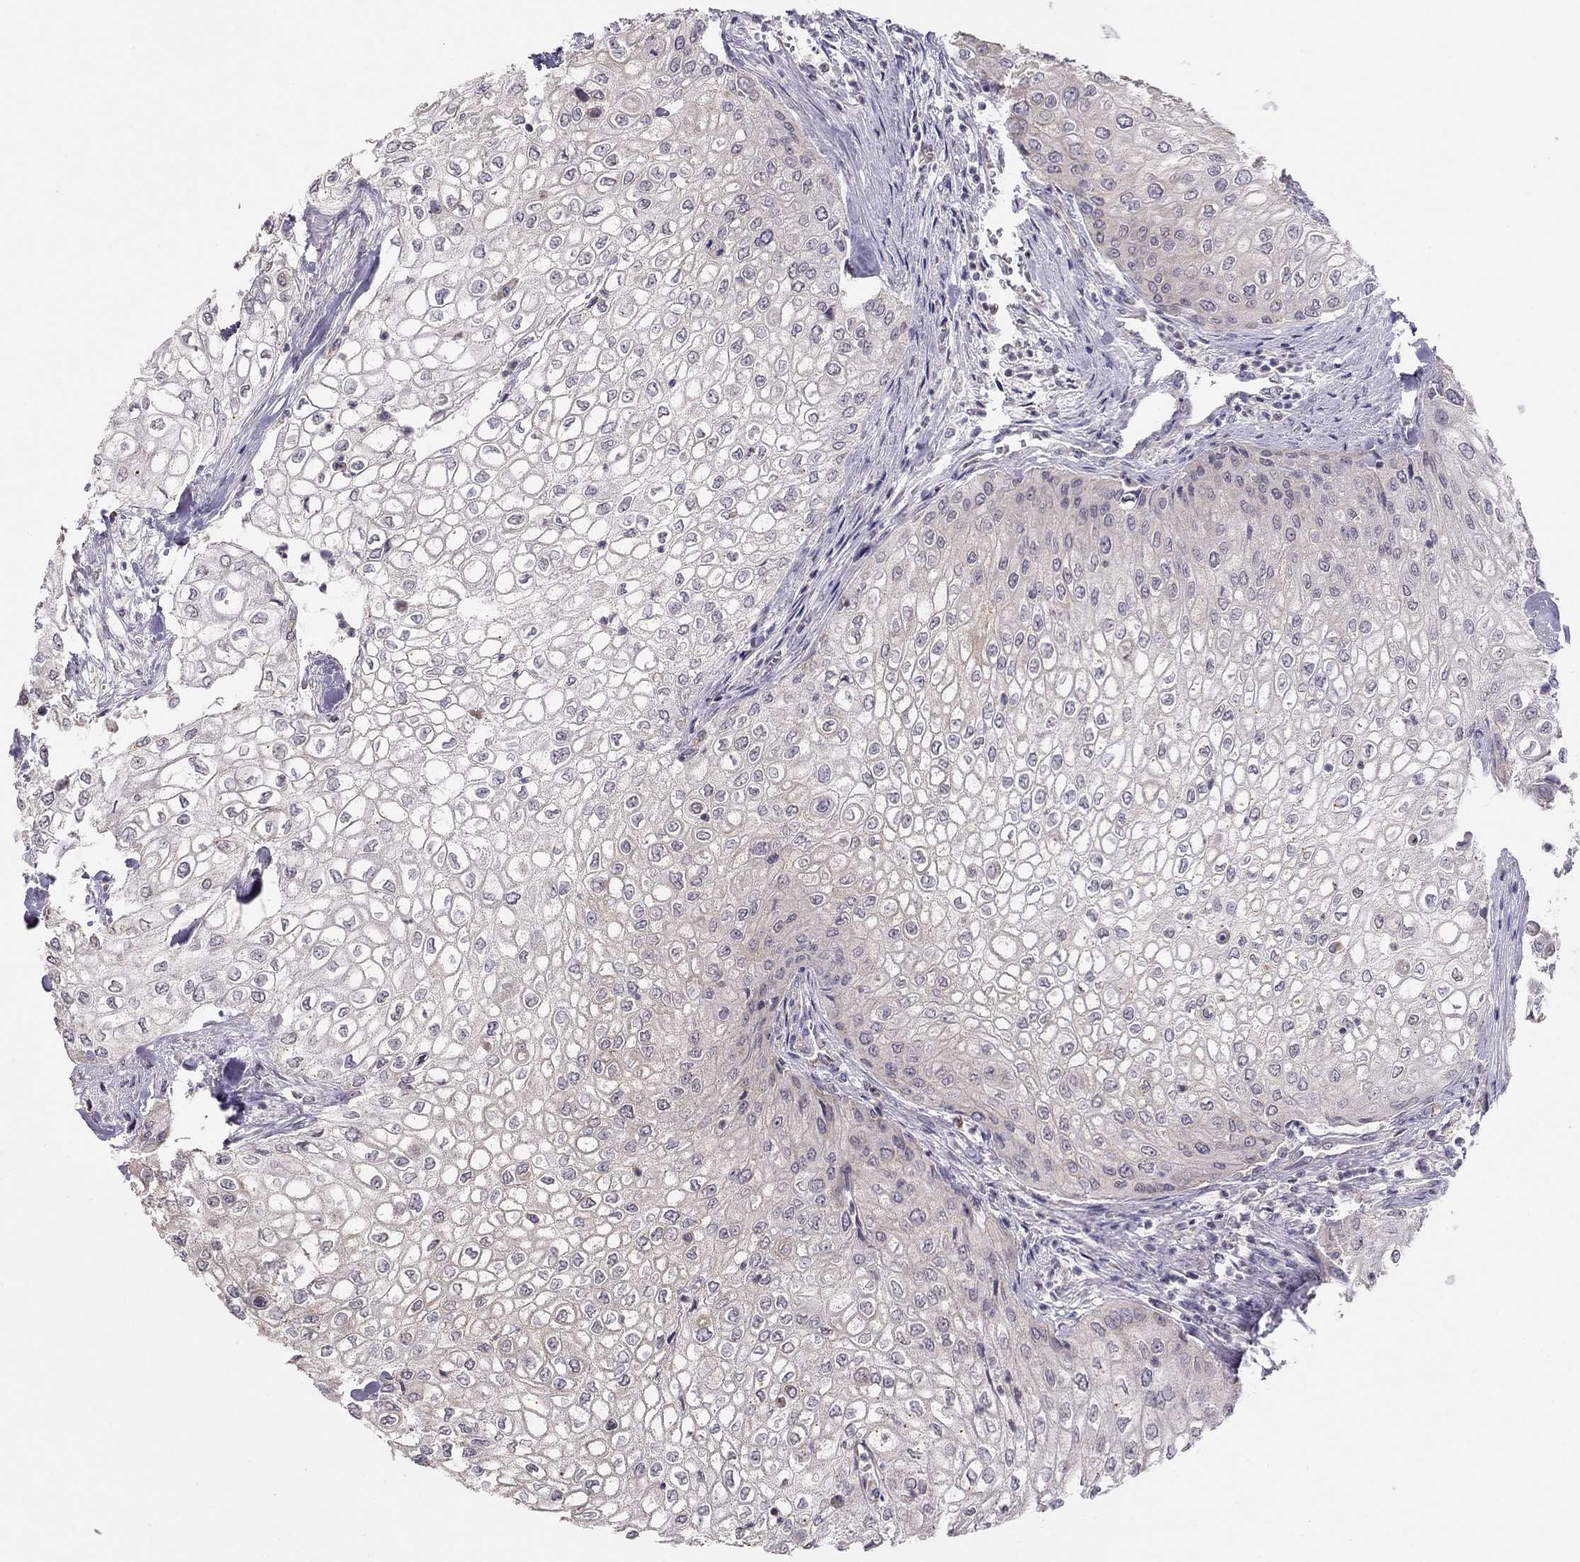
{"staining": {"intensity": "negative", "quantity": "none", "location": "none"}, "tissue": "urothelial cancer", "cell_type": "Tumor cells", "image_type": "cancer", "snomed": [{"axis": "morphology", "description": "Urothelial carcinoma, High grade"}, {"axis": "topography", "description": "Urinary bladder"}], "caption": "Protein analysis of urothelial cancer displays no significant positivity in tumor cells.", "gene": "LRIT3", "patient": {"sex": "male", "age": 62}}